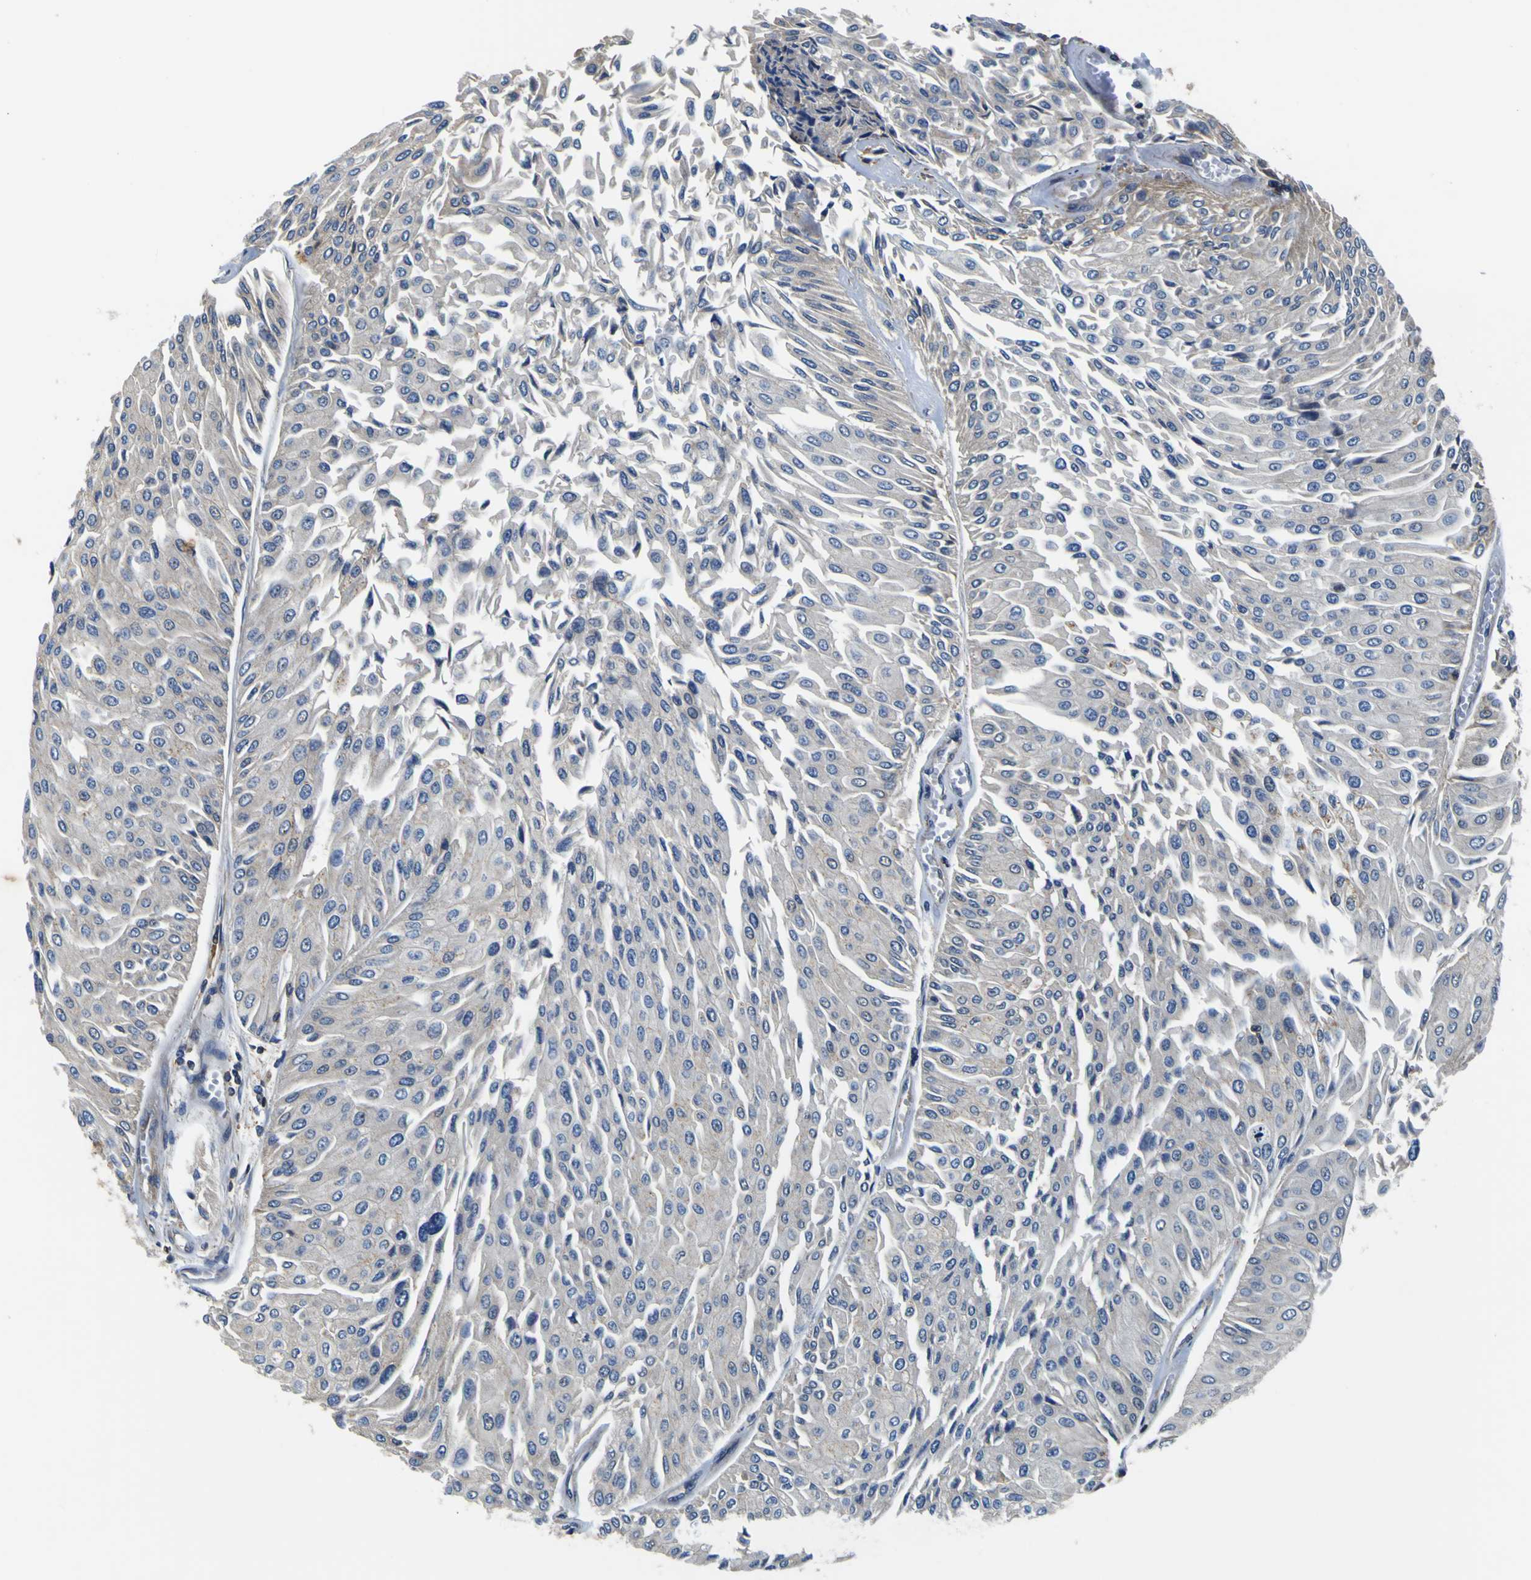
{"staining": {"intensity": "weak", "quantity": ">75%", "location": "cytoplasmic/membranous"}, "tissue": "urothelial cancer", "cell_type": "Tumor cells", "image_type": "cancer", "snomed": [{"axis": "morphology", "description": "Urothelial carcinoma, Low grade"}, {"axis": "topography", "description": "Urinary bladder"}], "caption": "Immunohistochemical staining of urothelial carcinoma (low-grade) shows weak cytoplasmic/membranous protein expression in approximately >75% of tumor cells.", "gene": "CNR2", "patient": {"sex": "male", "age": 67}}